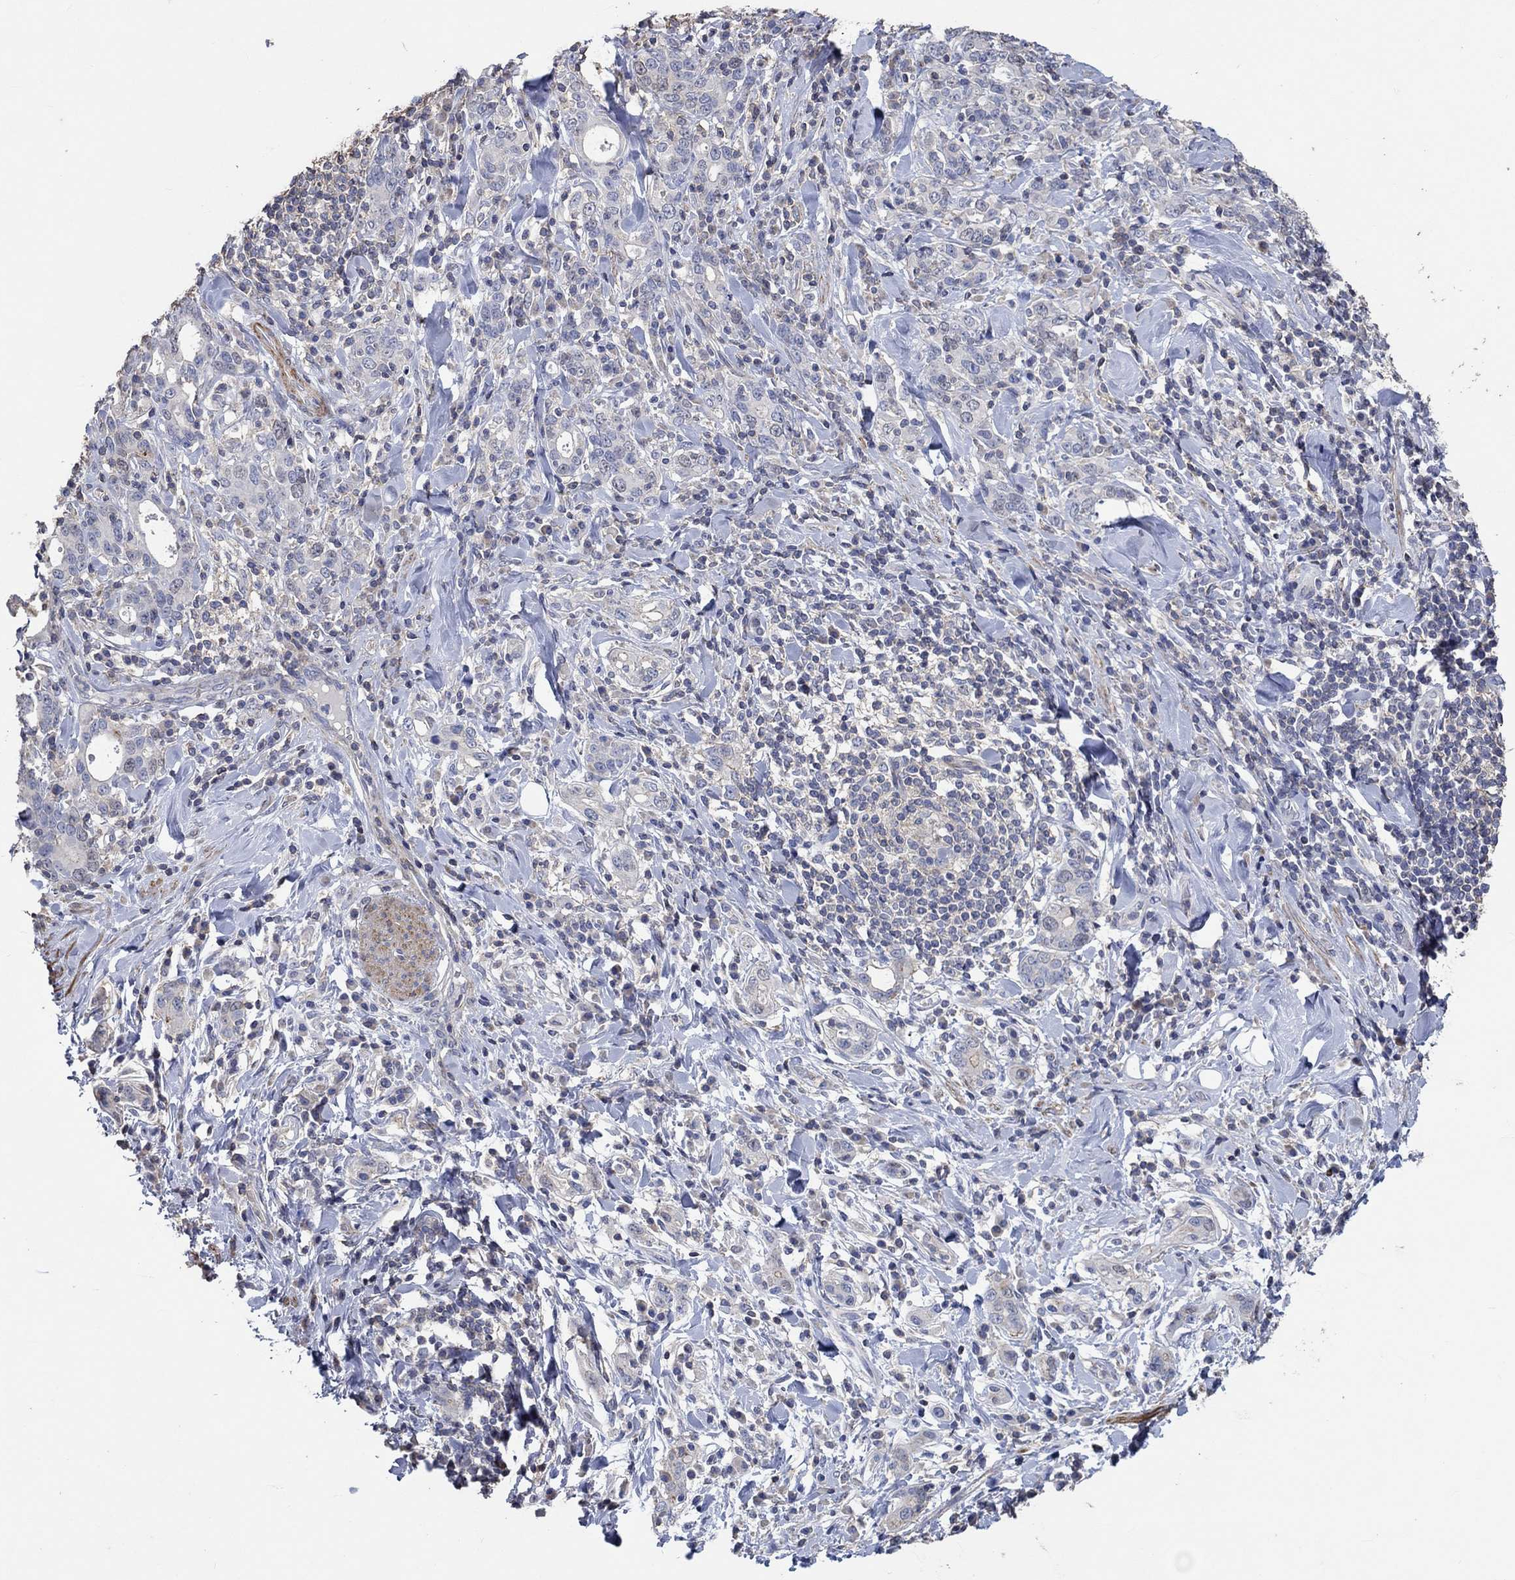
{"staining": {"intensity": "negative", "quantity": "none", "location": "none"}, "tissue": "stomach cancer", "cell_type": "Tumor cells", "image_type": "cancer", "snomed": [{"axis": "morphology", "description": "Adenocarcinoma, NOS"}, {"axis": "topography", "description": "Stomach"}], "caption": "Image shows no protein expression in tumor cells of stomach cancer tissue.", "gene": "TNFAIP8L3", "patient": {"sex": "male", "age": 79}}